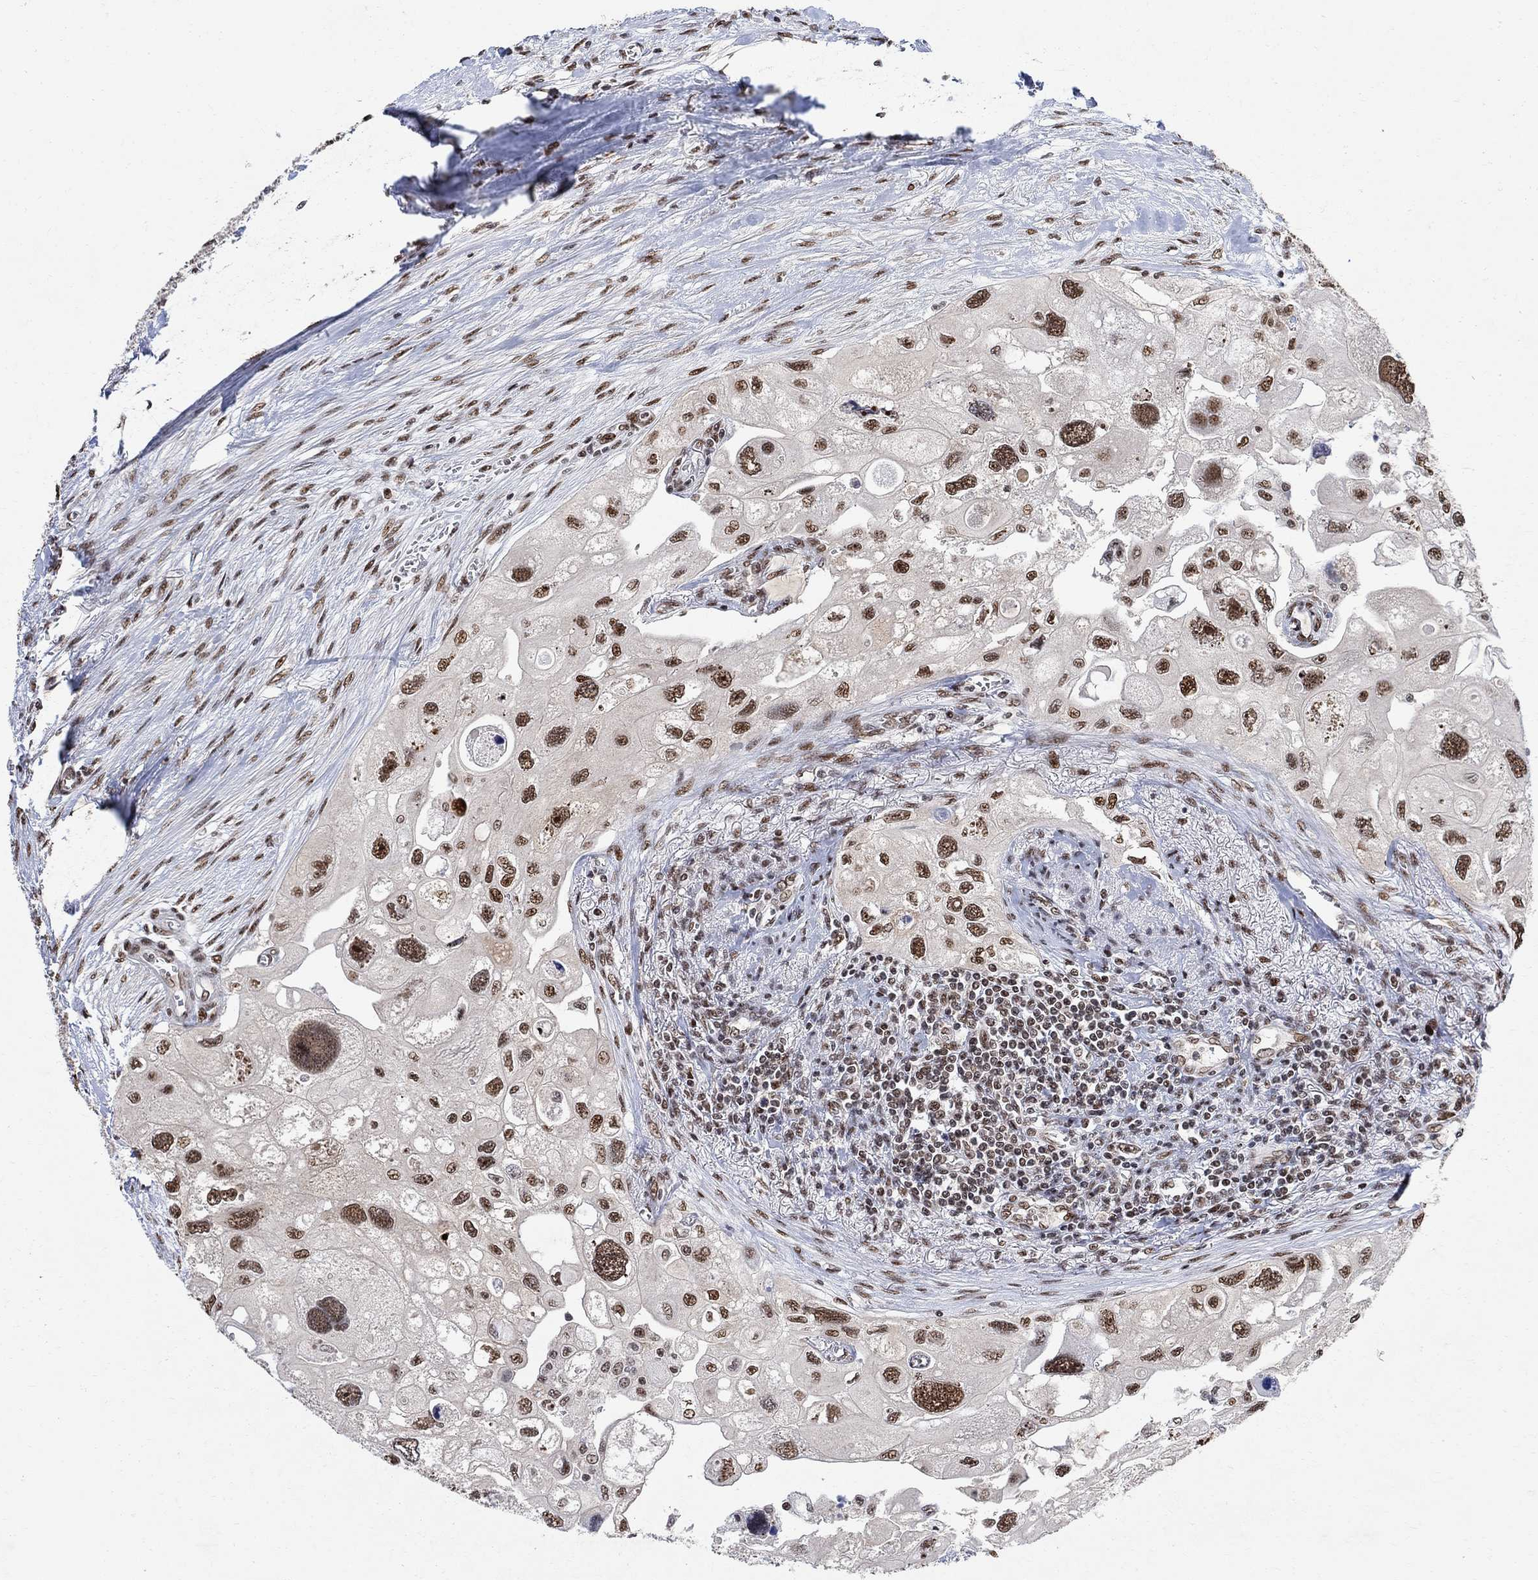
{"staining": {"intensity": "strong", "quantity": ">75%", "location": "nuclear"}, "tissue": "urothelial cancer", "cell_type": "Tumor cells", "image_type": "cancer", "snomed": [{"axis": "morphology", "description": "Urothelial carcinoma, High grade"}, {"axis": "topography", "description": "Urinary bladder"}], "caption": "Protein staining demonstrates strong nuclear staining in about >75% of tumor cells in high-grade urothelial carcinoma. Using DAB (3,3'-diaminobenzidine) (brown) and hematoxylin (blue) stains, captured at high magnification using brightfield microscopy.", "gene": "E4F1", "patient": {"sex": "male", "age": 59}}